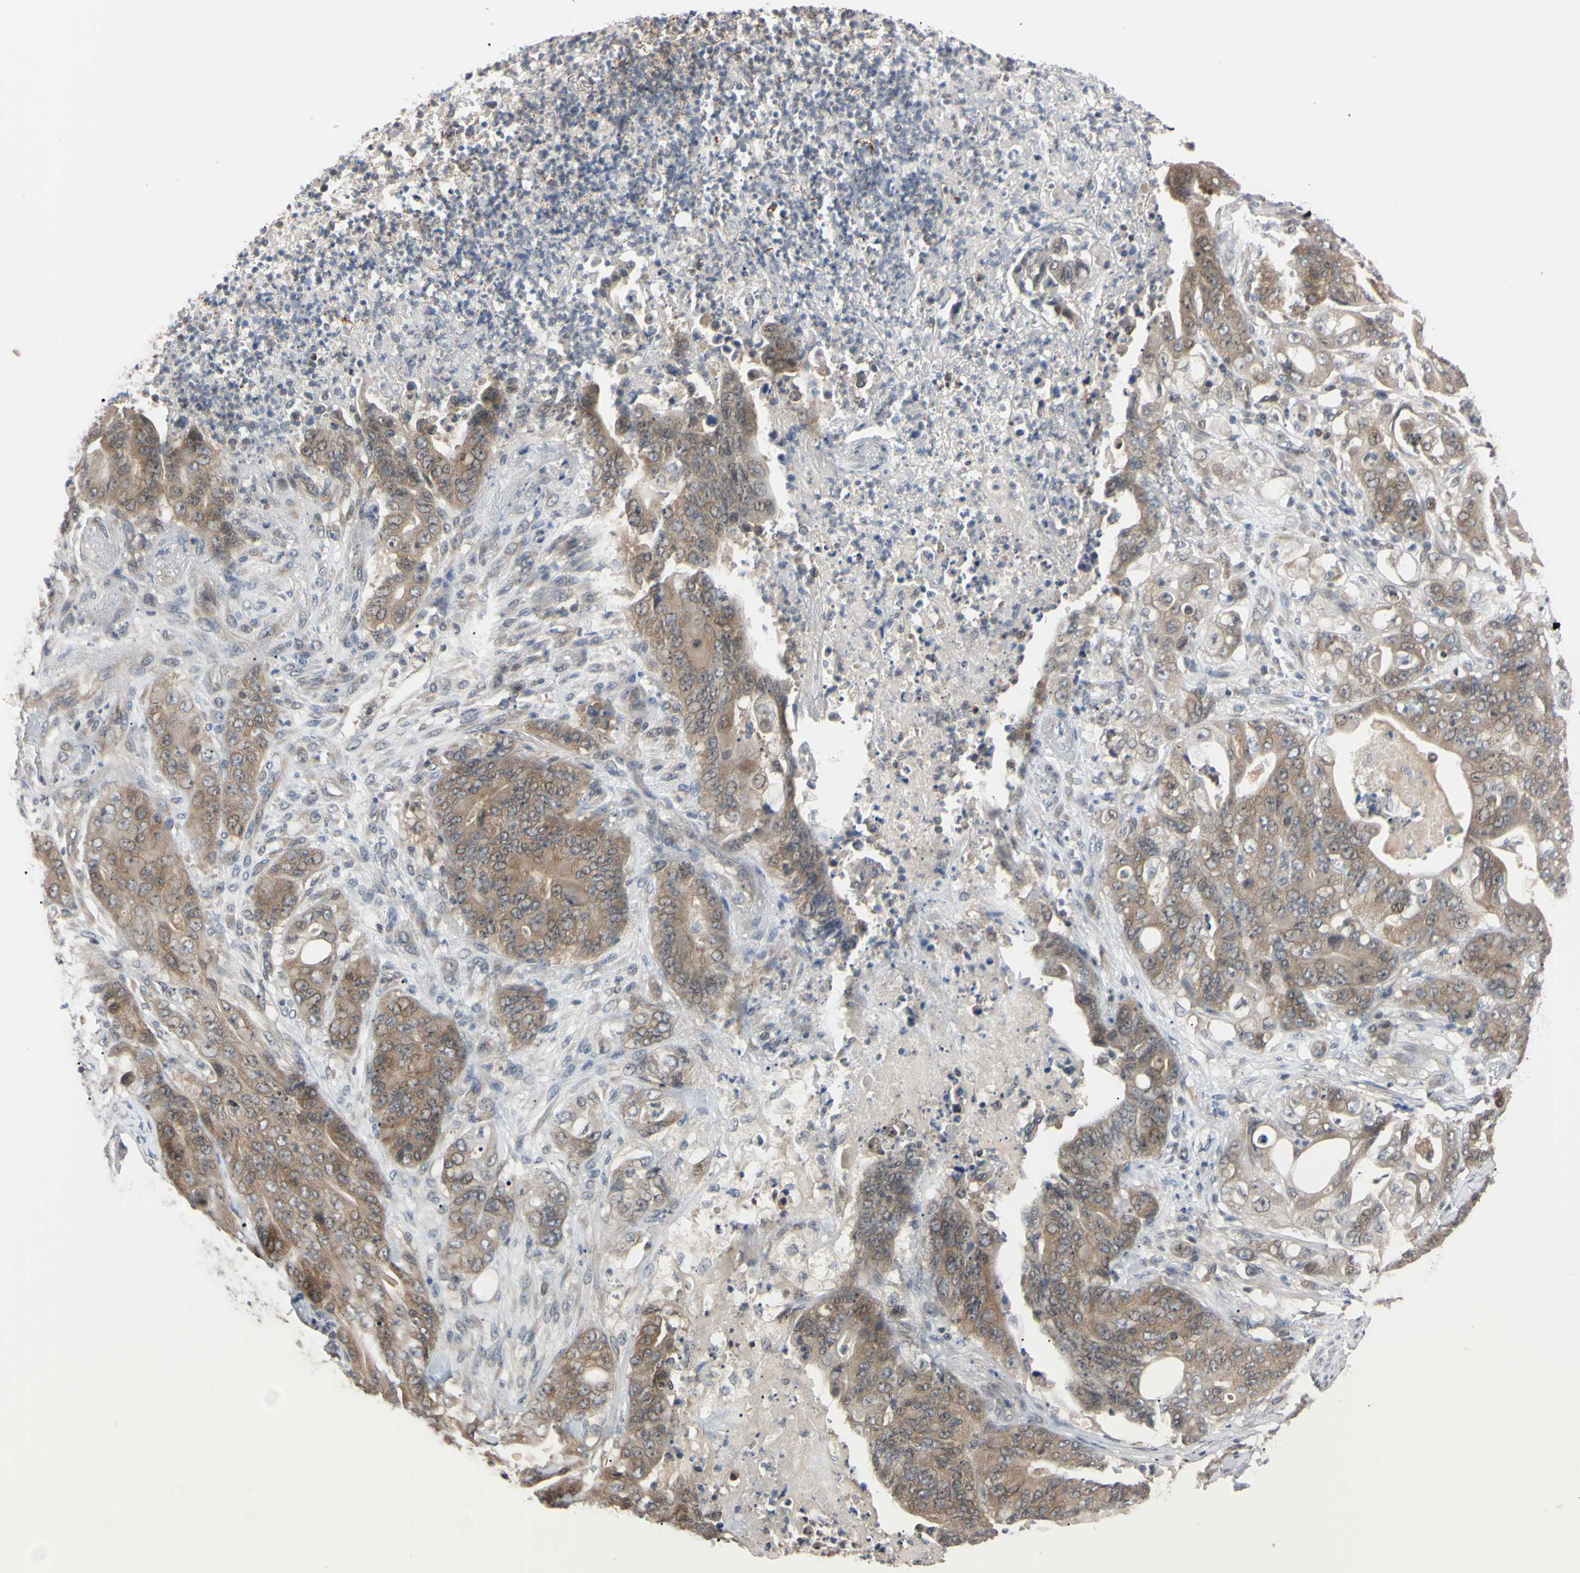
{"staining": {"intensity": "weak", "quantity": ">75%", "location": "cytoplasmic/membranous"}, "tissue": "stomach cancer", "cell_type": "Tumor cells", "image_type": "cancer", "snomed": [{"axis": "morphology", "description": "Adenocarcinoma, NOS"}, {"axis": "topography", "description": "Stomach"}], "caption": "Protein staining demonstrates weak cytoplasmic/membranous staining in approximately >75% of tumor cells in stomach cancer (adenocarcinoma). (Brightfield microscopy of DAB IHC at high magnification).", "gene": "UBE2I", "patient": {"sex": "female", "age": 73}}